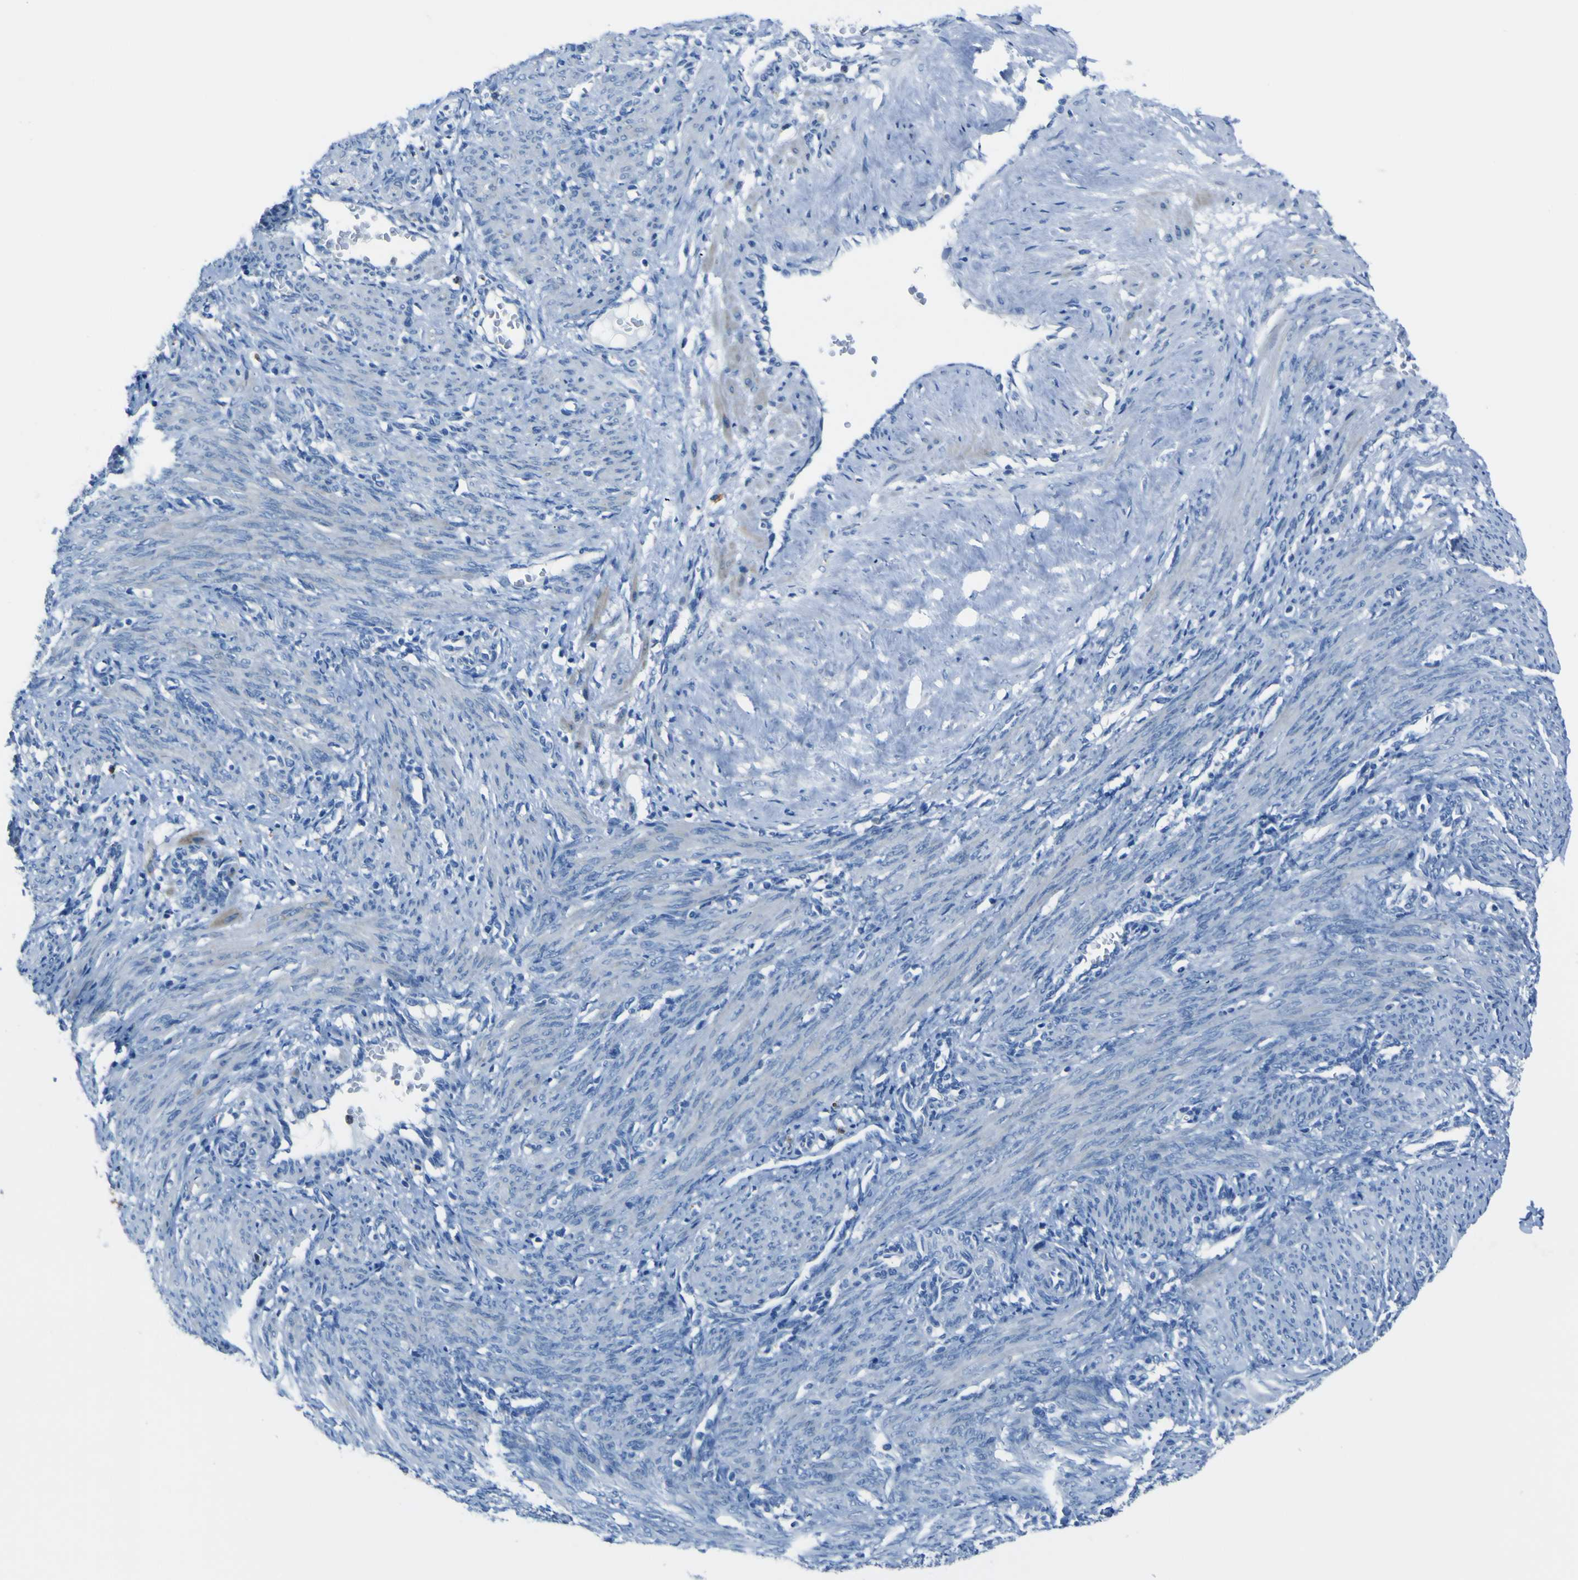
{"staining": {"intensity": "negative", "quantity": "none", "location": "none"}, "tissue": "smooth muscle", "cell_type": "Smooth muscle cells", "image_type": "normal", "snomed": [{"axis": "morphology", "description": "Normal tissue, NOS"}, {"axis": "topography", "description": "Endometrium"}], "caption": "An image of human smooth muscle is negative for staining in smooth muscle cells. (DAB immunohistochemistry, high magnification).", "gene": "ACSL1", "patient": {"sex": "female", "age": 33}}